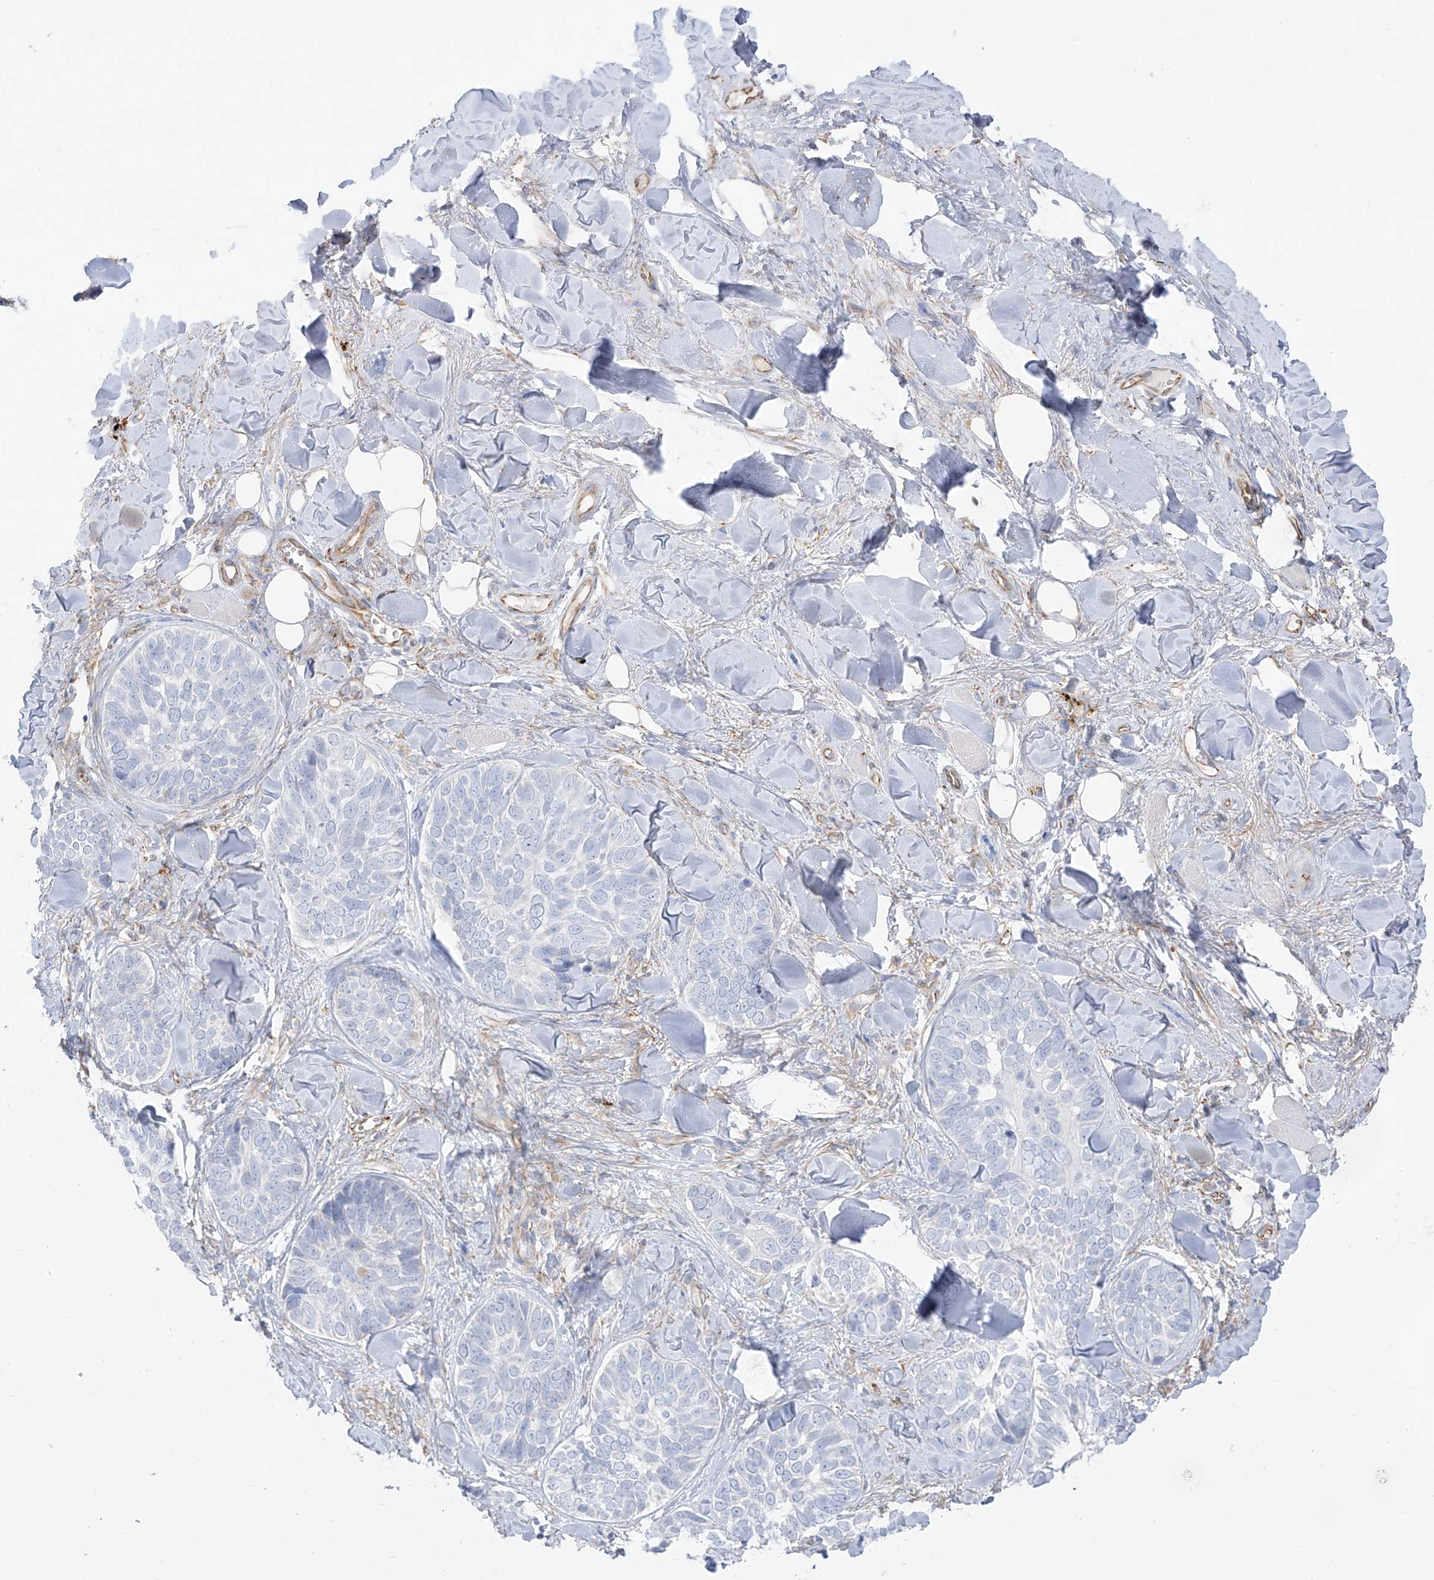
{"staining": {"intensity": "negative", "quantity": "none", "location": "none"}, "tissue": "skin cancer", "cell_type": "Tumor cells", "image_type": "cancer", "snomed": [{"axis": "morphology", "description": "Basal cell carcinoma"}, {"axis": "topography", "description": "Skin"}], "caption": "Immunohistochemistry (IHC) of skin cancer (basal cell carcinoma) exhibits no positivity in tumor cells. (DAB IHC, high magnification).", "gene": "TAL2", "patient": {"sex": "male", "age": 62}}